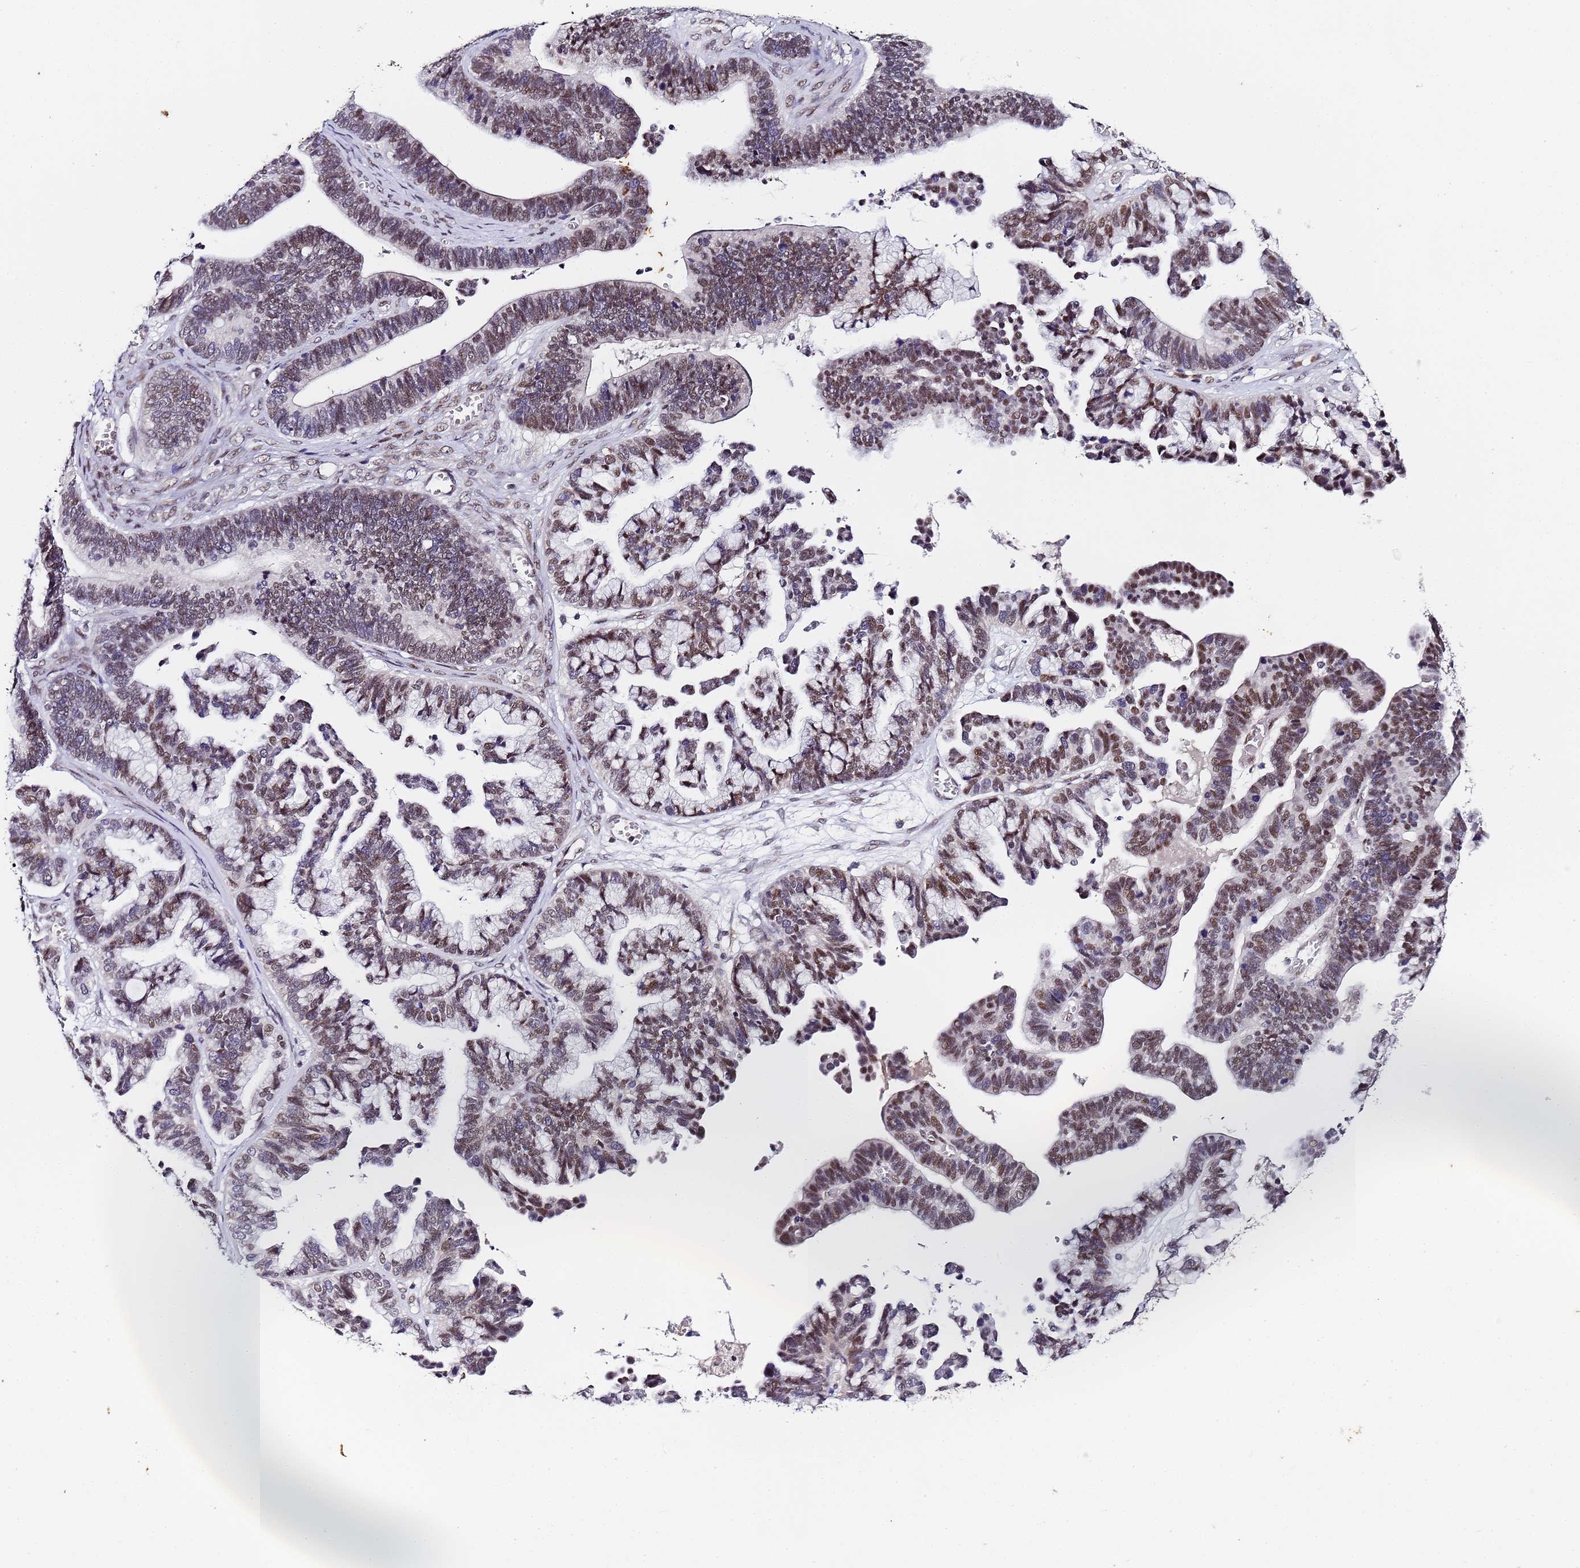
{"staining": {"intensity": "moderate", "quantity": ">75%", "location": "nuclear"}, "tissue": "ovarian cancer", "cell_type": "Tumor cells", "image_type": "cancer", "snomed": [{"axis": "morphology", "description": "Cystadenocarcinoma, serous, NOS"}, {"axis": "topography", "description": "Ovary"}], "caption": "Ovarian cancer stained for a protein displays moderate nuclear positivity in tumor cells. (DAB (3,3'-diaminobenzidine) IHC with brightfield microscopy, high magnification).", "gene": "FNBP4", "patient": {"sex": "female", "age": 56}}